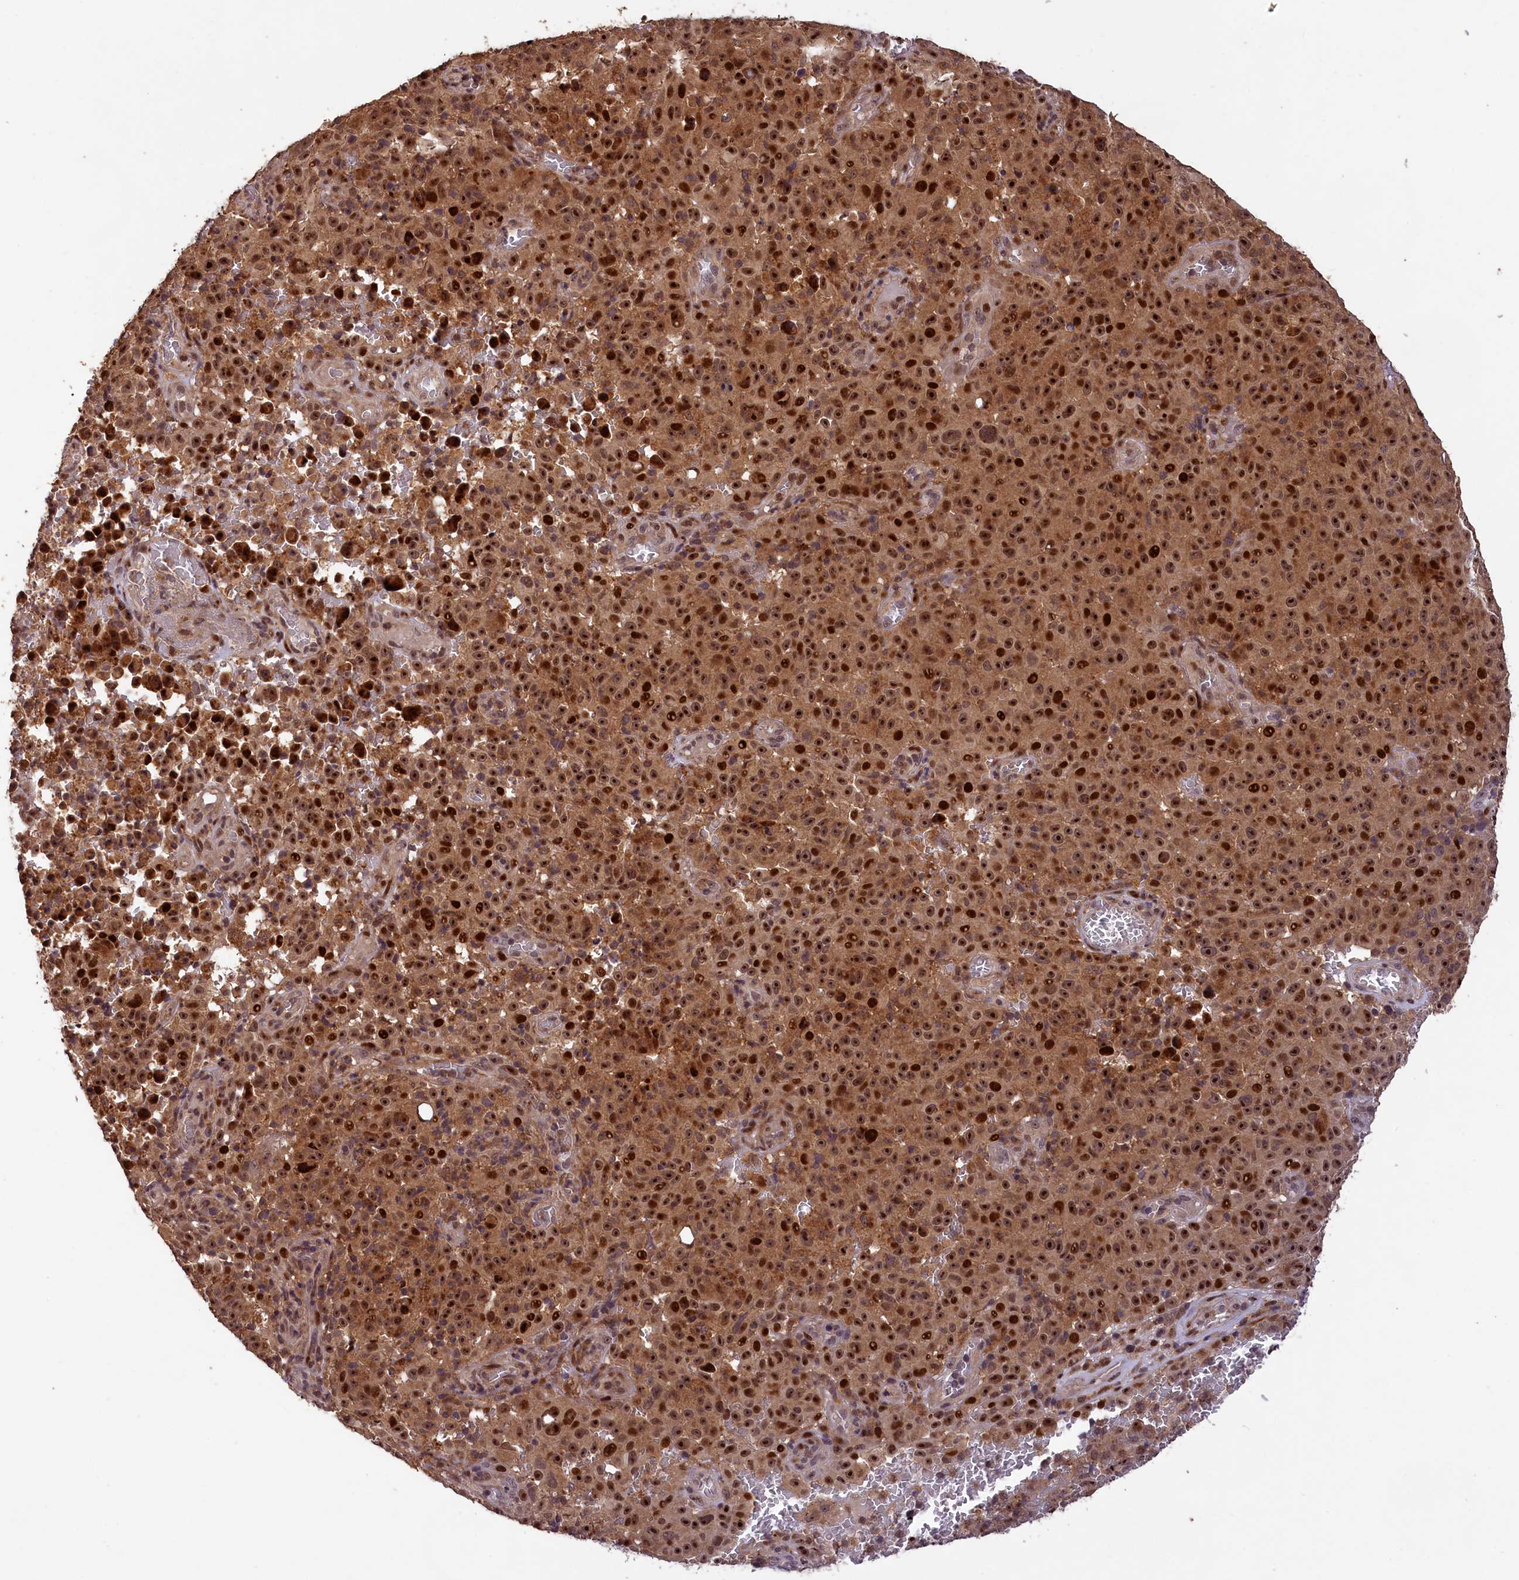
{"staining": {"intensity": "strong", "quantity": ">75%", "location": "cytoplasmic/membranous,nuclear"}, "tissue": "melanoma", "cell_type": "Tumor cells", "image_type": "cancer", "snomed": [{"axis": "morphology", "description": "Malignant melanoma, NOS"}, {"axis": "topography", "description": "Skin"}], "caption": "Human malignant melanoma stained for a protein (brown) displays strong cytoplasmic/membranous and nuclear positive expression in about >75% of tumor cells.", "gene": "PHAF1", "patient": {"sex": "female", "age": 82}}